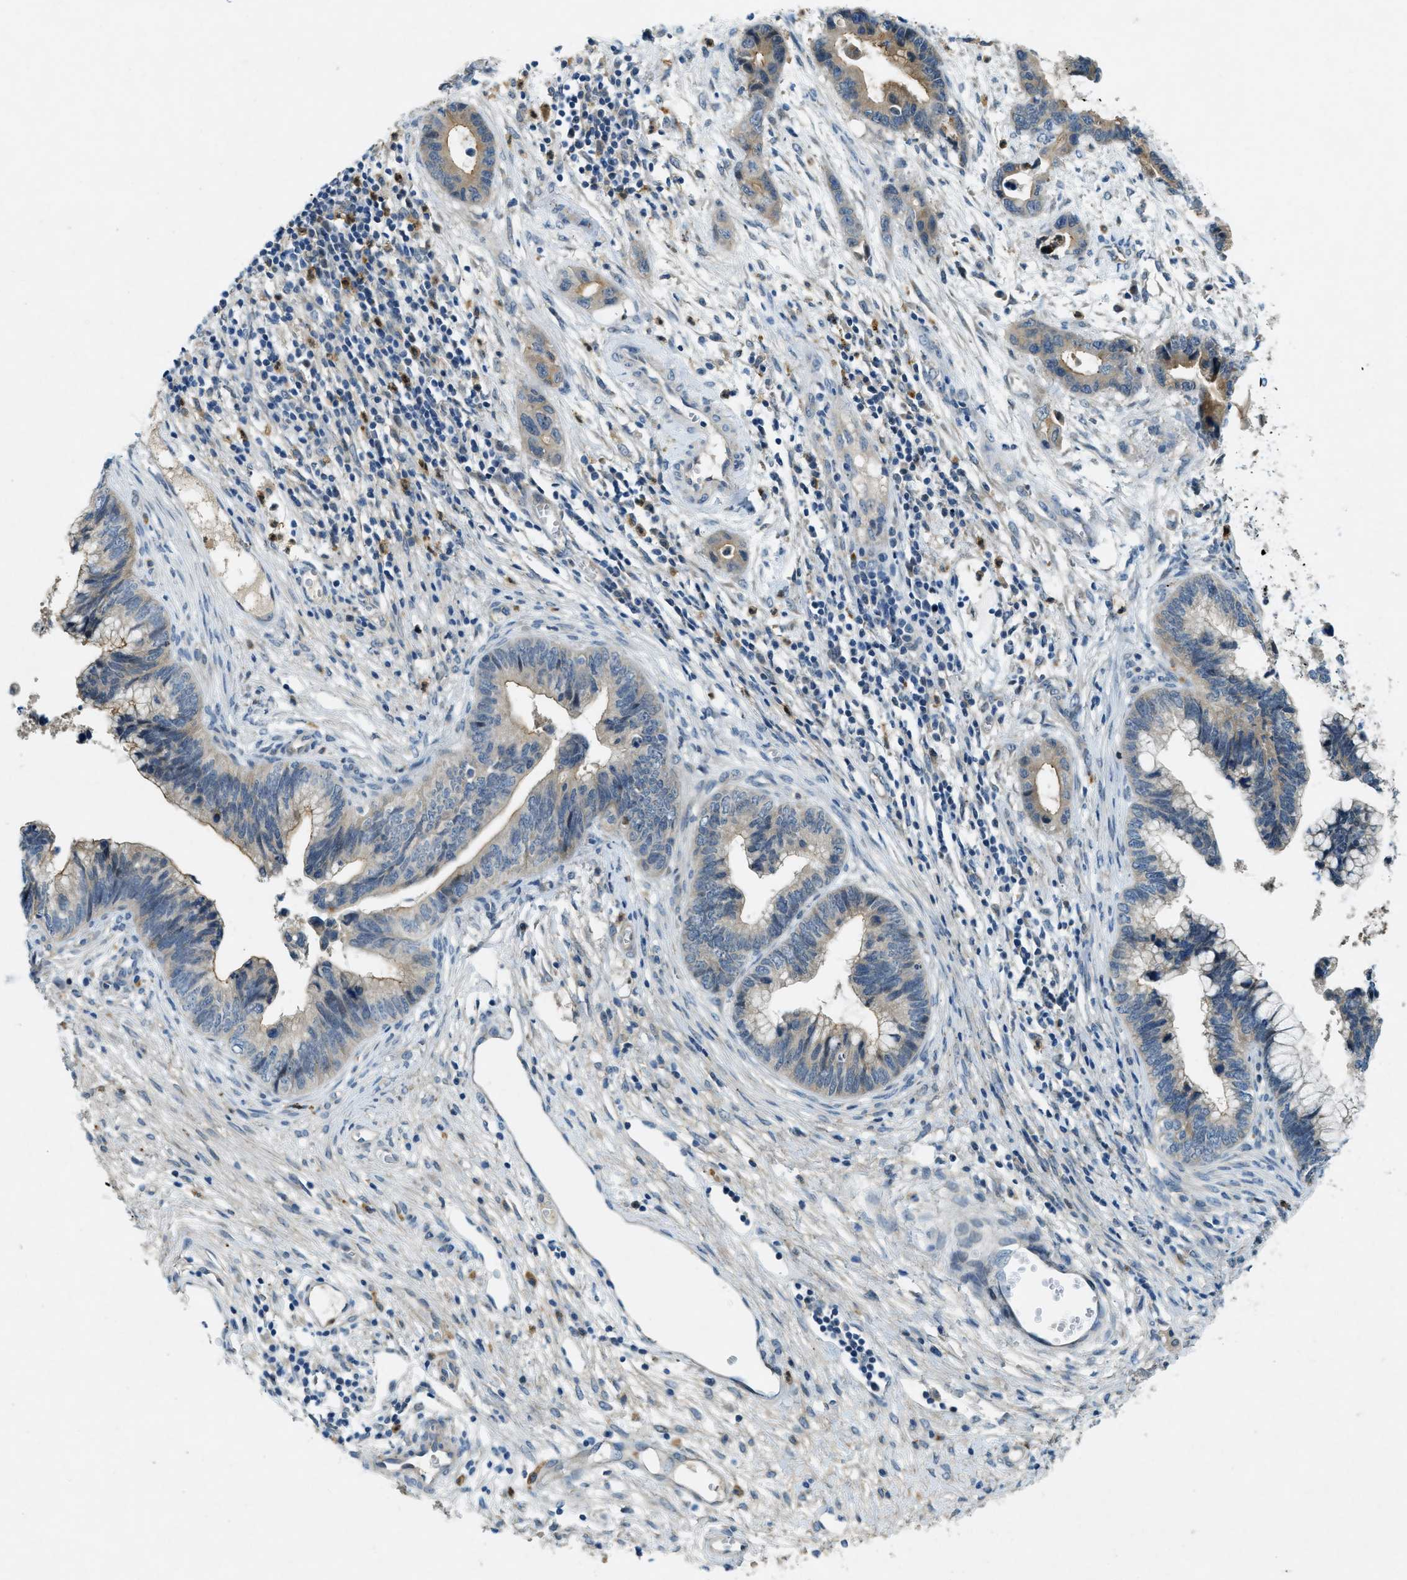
{"staining": {"intensity": "weak", "quantity": "25%-75%", "location": "cytoplasmic/membranous"}, "tissue": "cervical cancer", "cell_type": "Tumor cells", "image_type": "cancer", "snomed": [{"axis": "morphology", "description": "Adenocarcinoma, NOS"}, {"axis": "topography", "description": "Cervix"}], "caption": "There is low levels of weak cytoplasmic/membranous staining in tumor cells of cervical cancer (adenocarcinoma), as demonstrated by immunohistochemical staining (brown color).", "gene": "SNX14", "patient": {"sex": "female", "age": 44}}